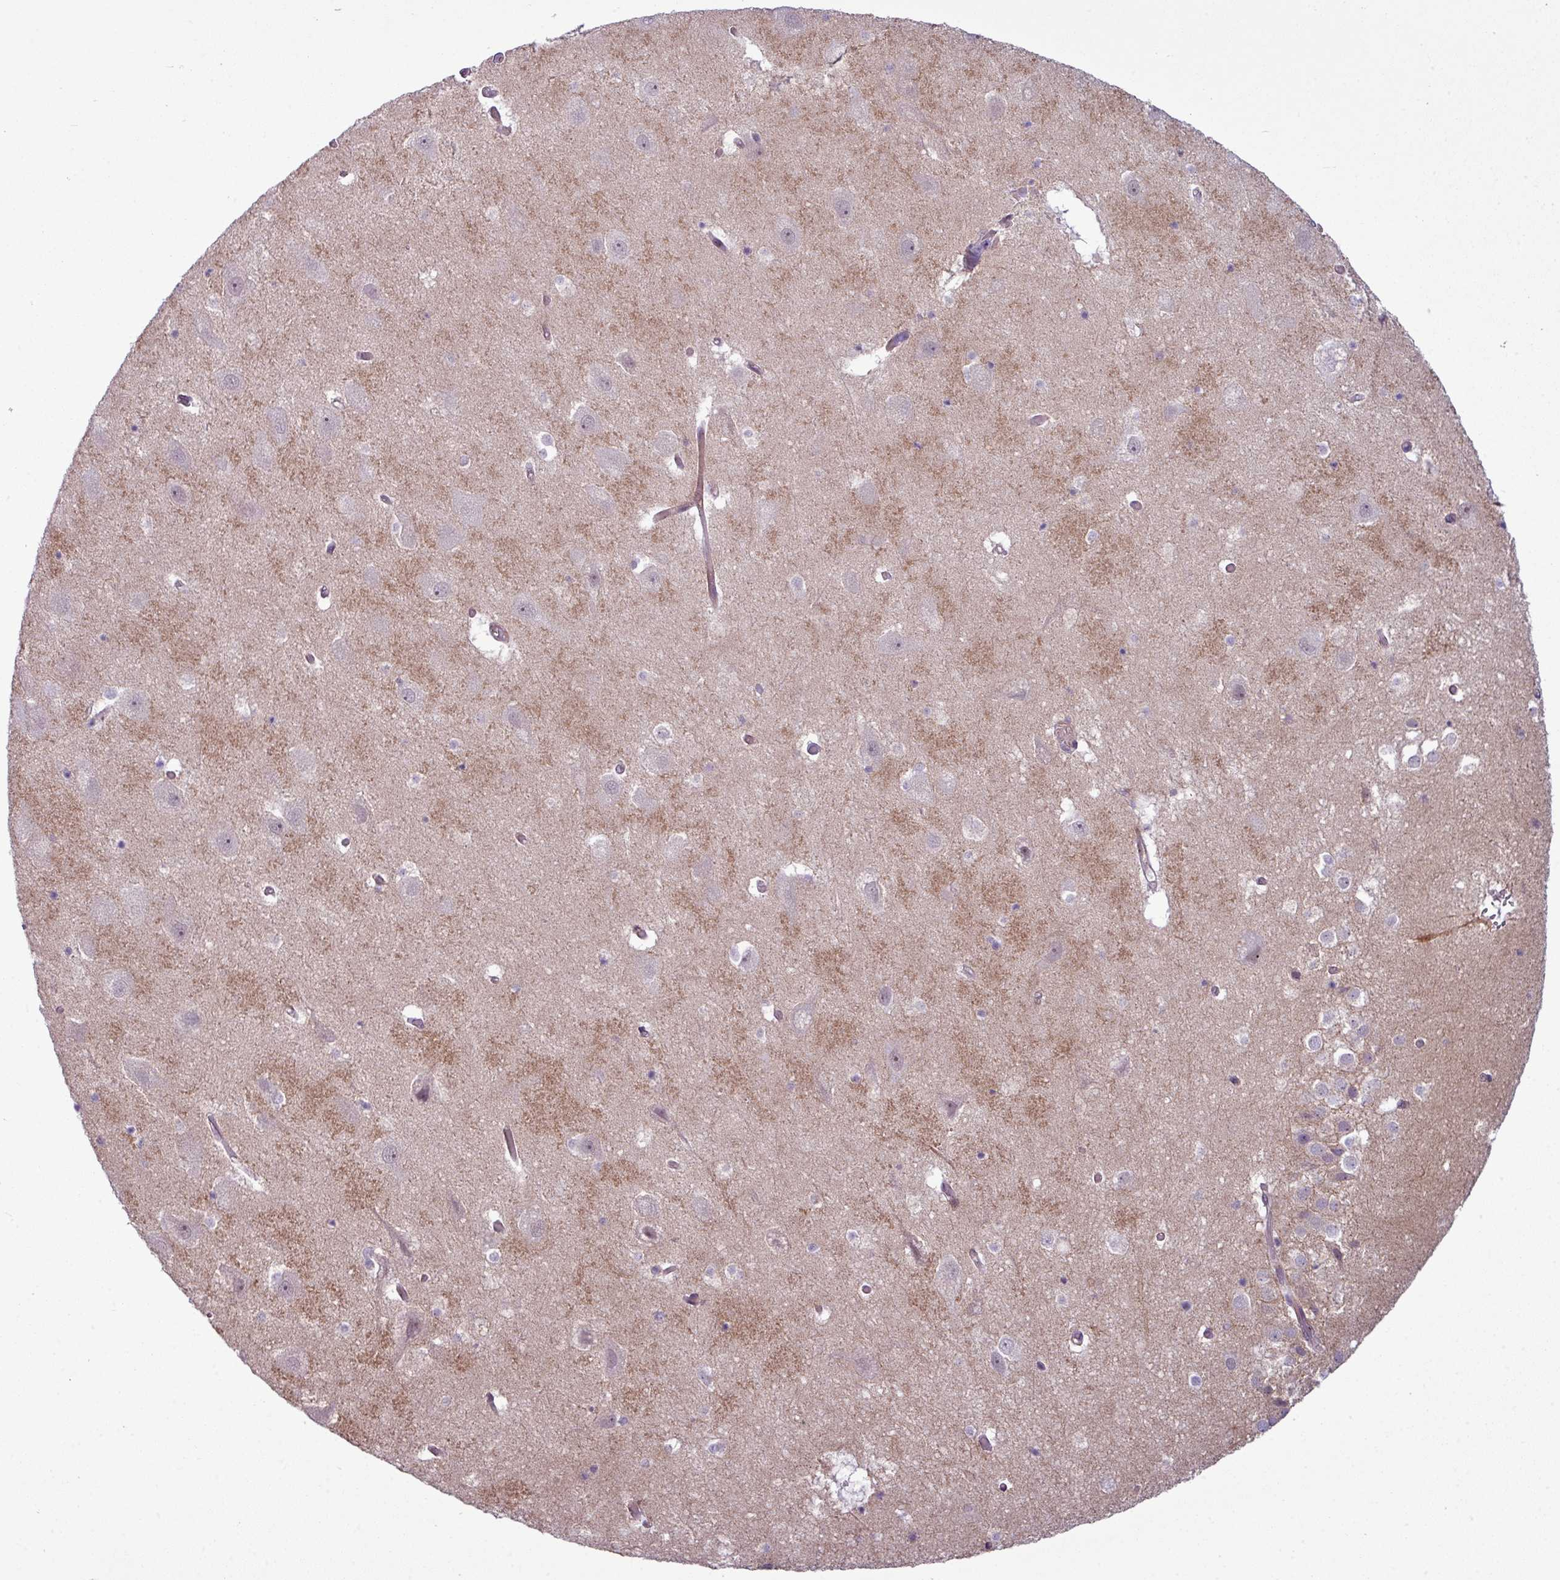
{"staining": {"intensity": "negative", "quantity": "none", "location": "none"}, "tissue": "hippocampus", "cell_type": "Glial cells", "image_type": "normal", "snomed": [{"axis": "morphology", "description": "Normal tissue, NOS"}, {"axis": "topography", "description": "Hippocampus"}], "caption": "Hippocampus stained for a protein using IHC displays no expression glial cells.", "gene": "ZC2HC1C", "patient": {"sex": "female", "age": 52}}